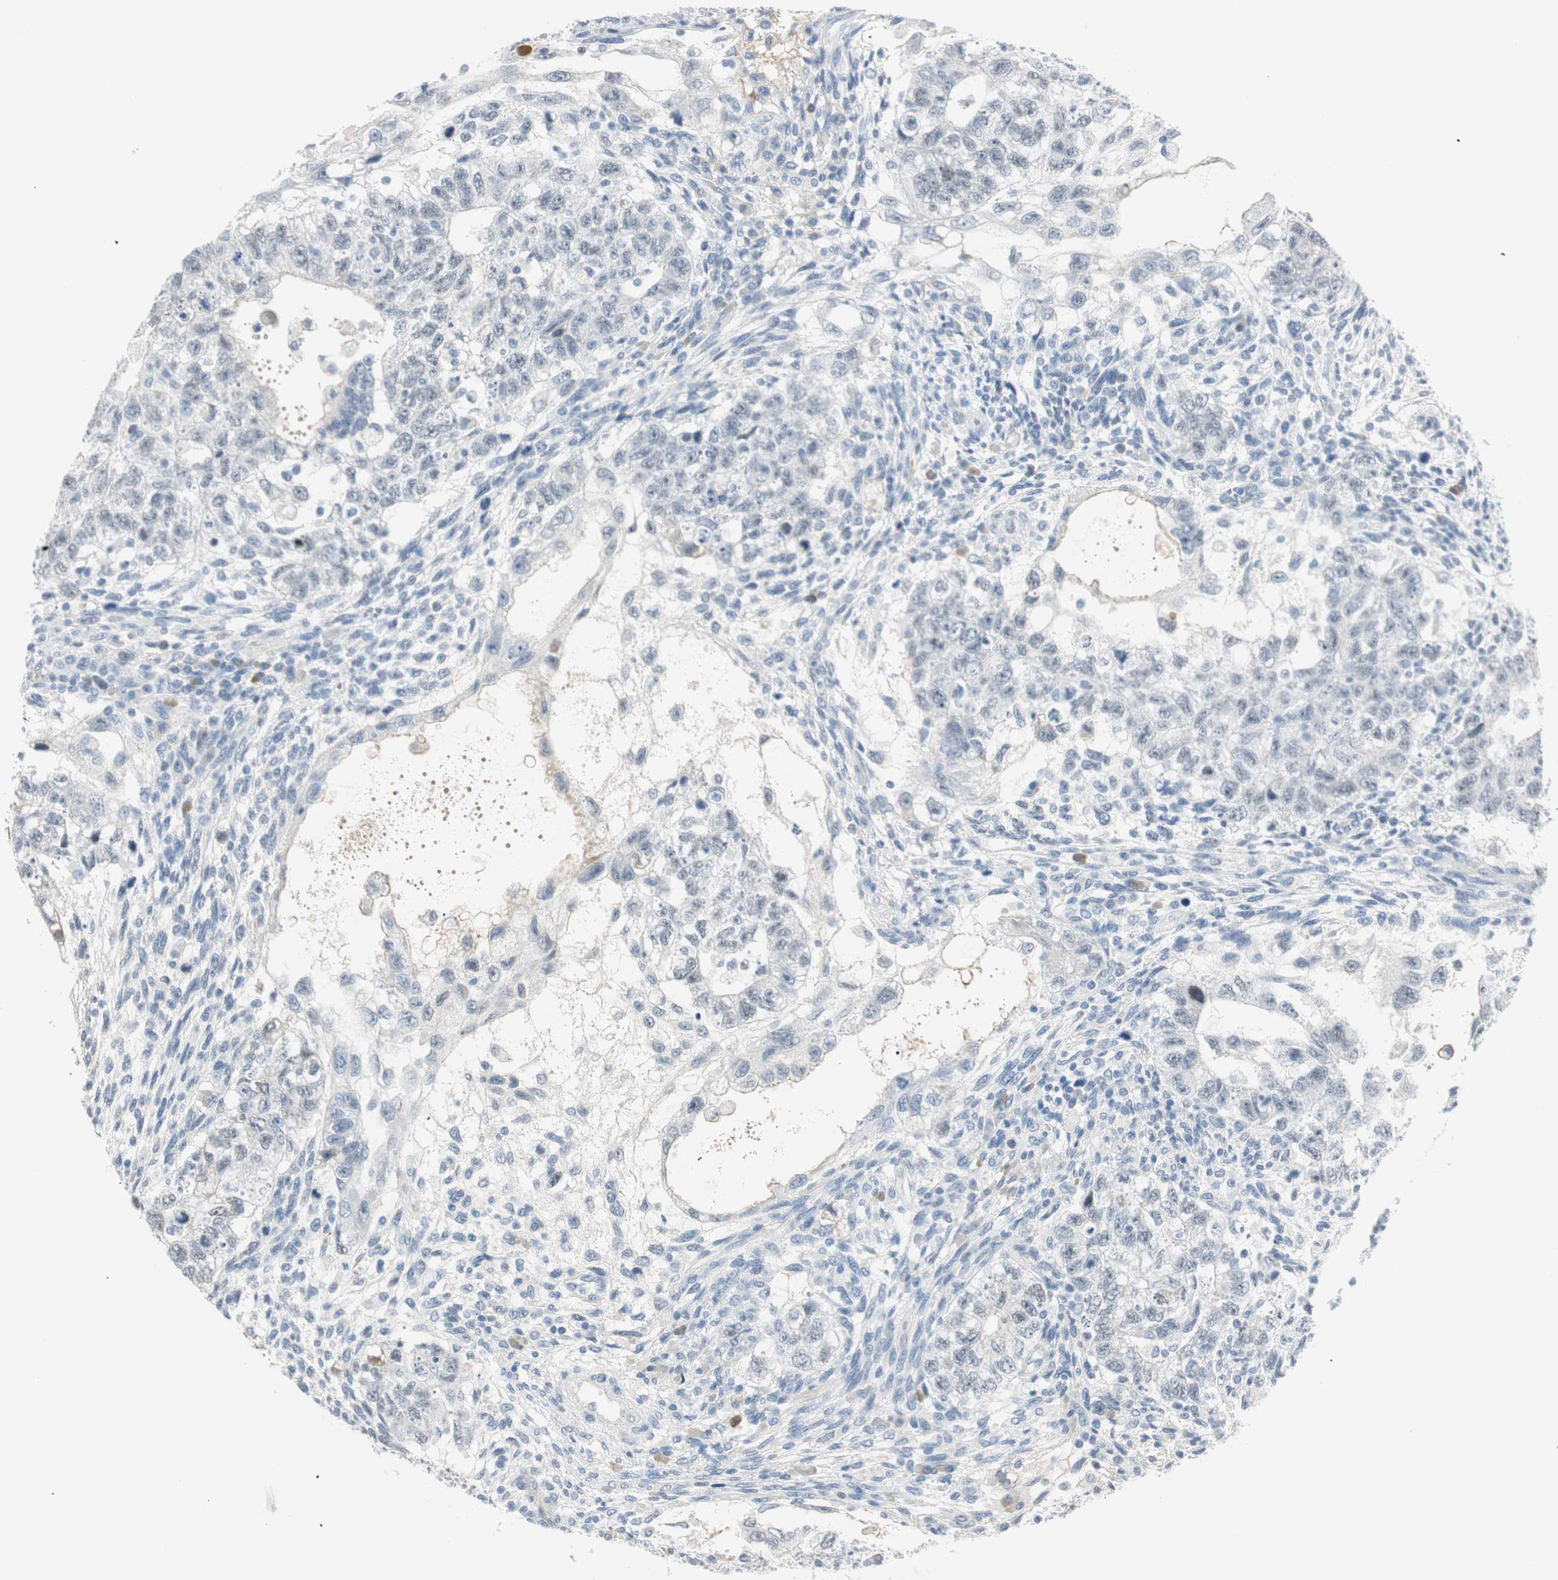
{"staining": {"intensity": "negative", "quantity": "none", "location": "none"}, "tissue": "testis cancer", "cell_type": "Tumor cells", "image_type": "cancer", "snomed": [{"axis": "morphology", "description": "Normal tissue, NOS"}, {"axis": "morphology", "description": "Carcinoma, Embryonal, NOS"}, {"axis": "topography", "description": "Testis"}], "caption": "A micrograph of human testis cancer (embryonal carcinoma) is negative for staining in tumor cells.", "gene": "MLLT10", "patient": {"sex": "male", "age": 36}}